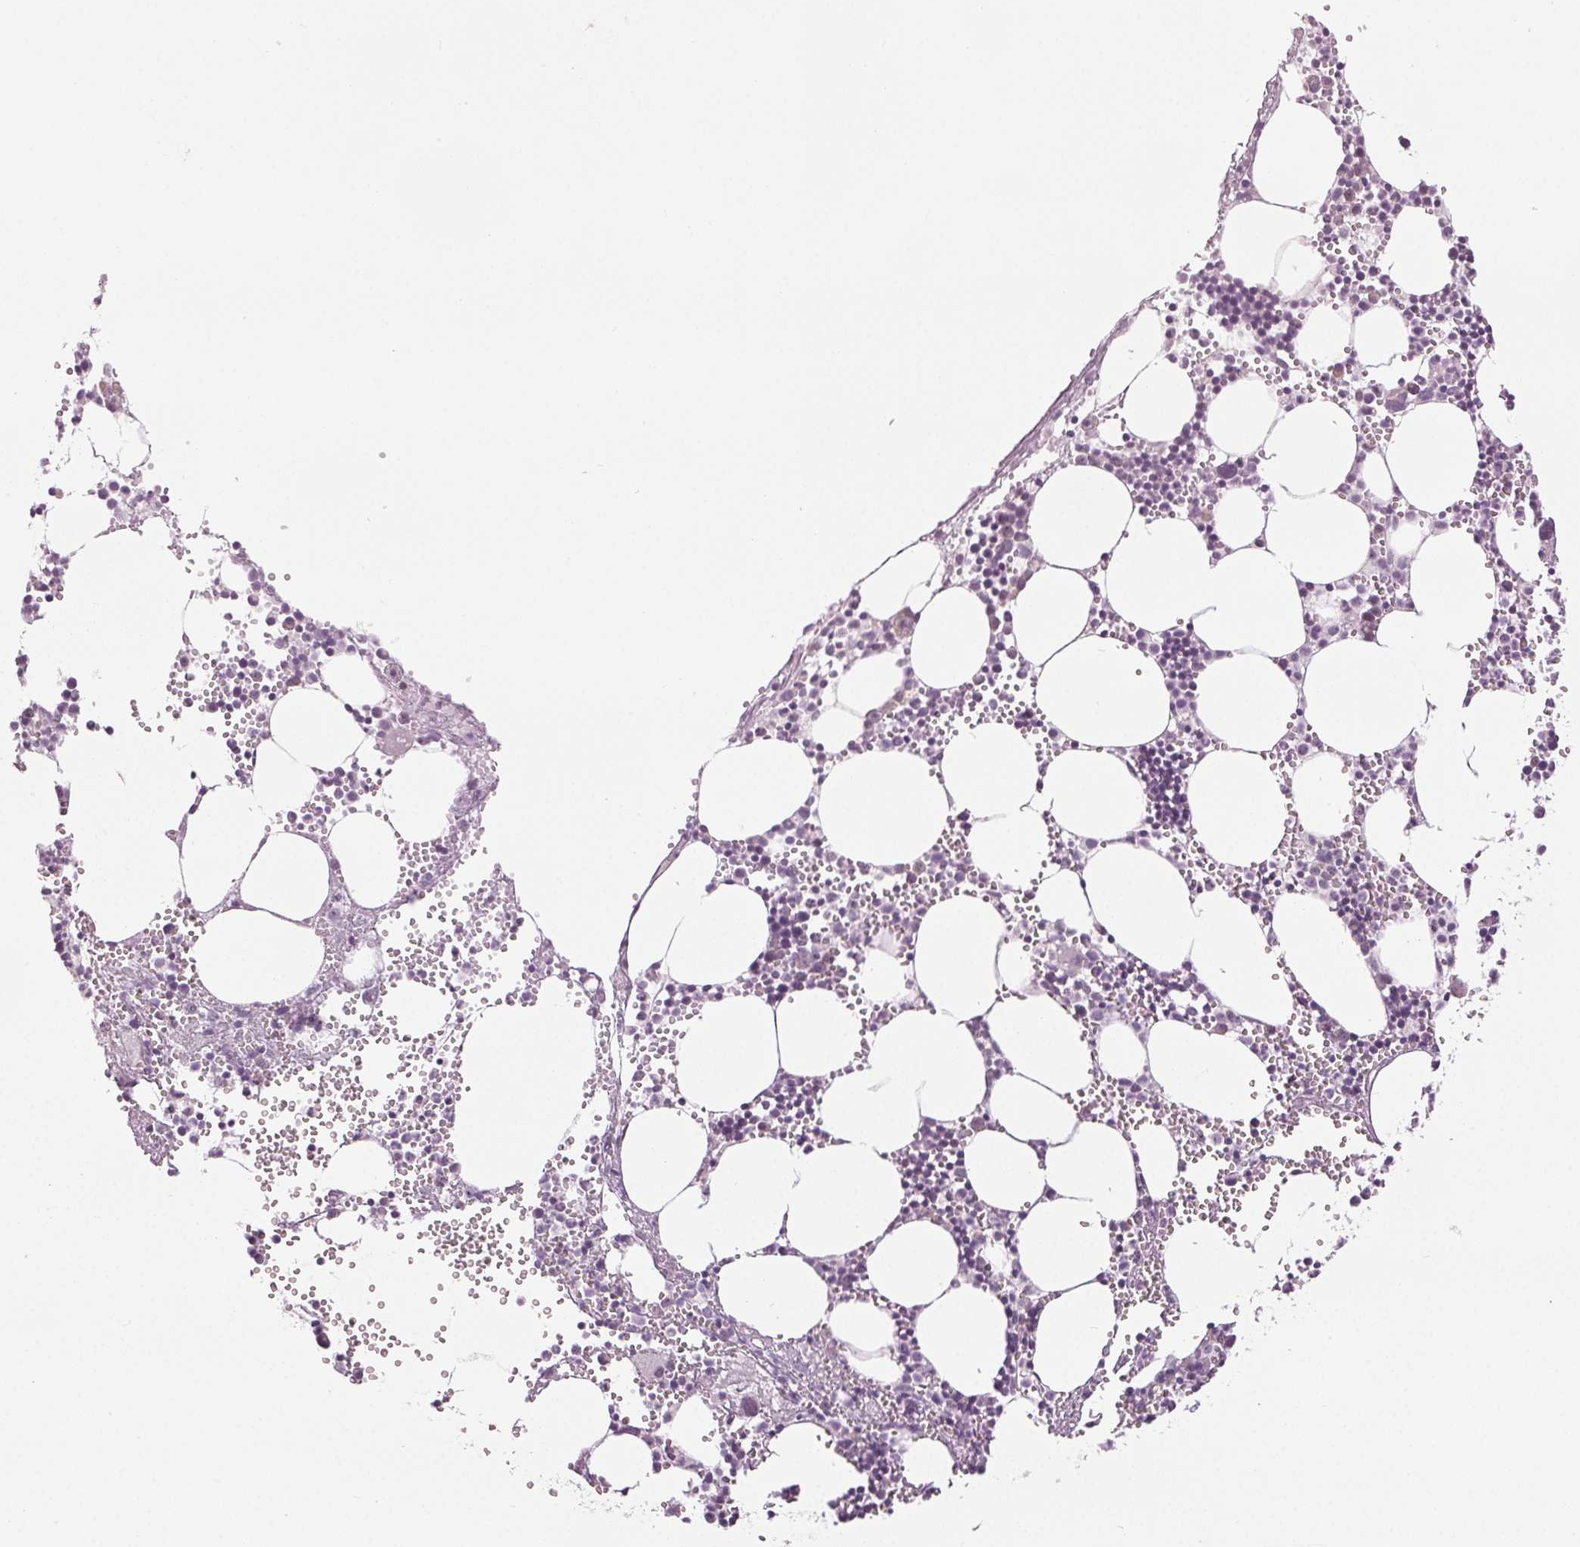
{"staining": {"intensity": "weak", "quantity": "<25%", "location": "nuclear"}, "tissue": "bone marrow", "cell_type": "Hematopoietic cells", "image_type": "normal", "snomed": [{"axis": "morphology", "description": "Normal tissue, NOS"}, {"axis": "topography", "description": "Bone marrow"}], "caption": "Histopathology image shows no significant protein staining in hematopoietic cells of benign bone marrow.", "gene": "DNAJC6", "patient": {"sex": "male", "age": 89}}